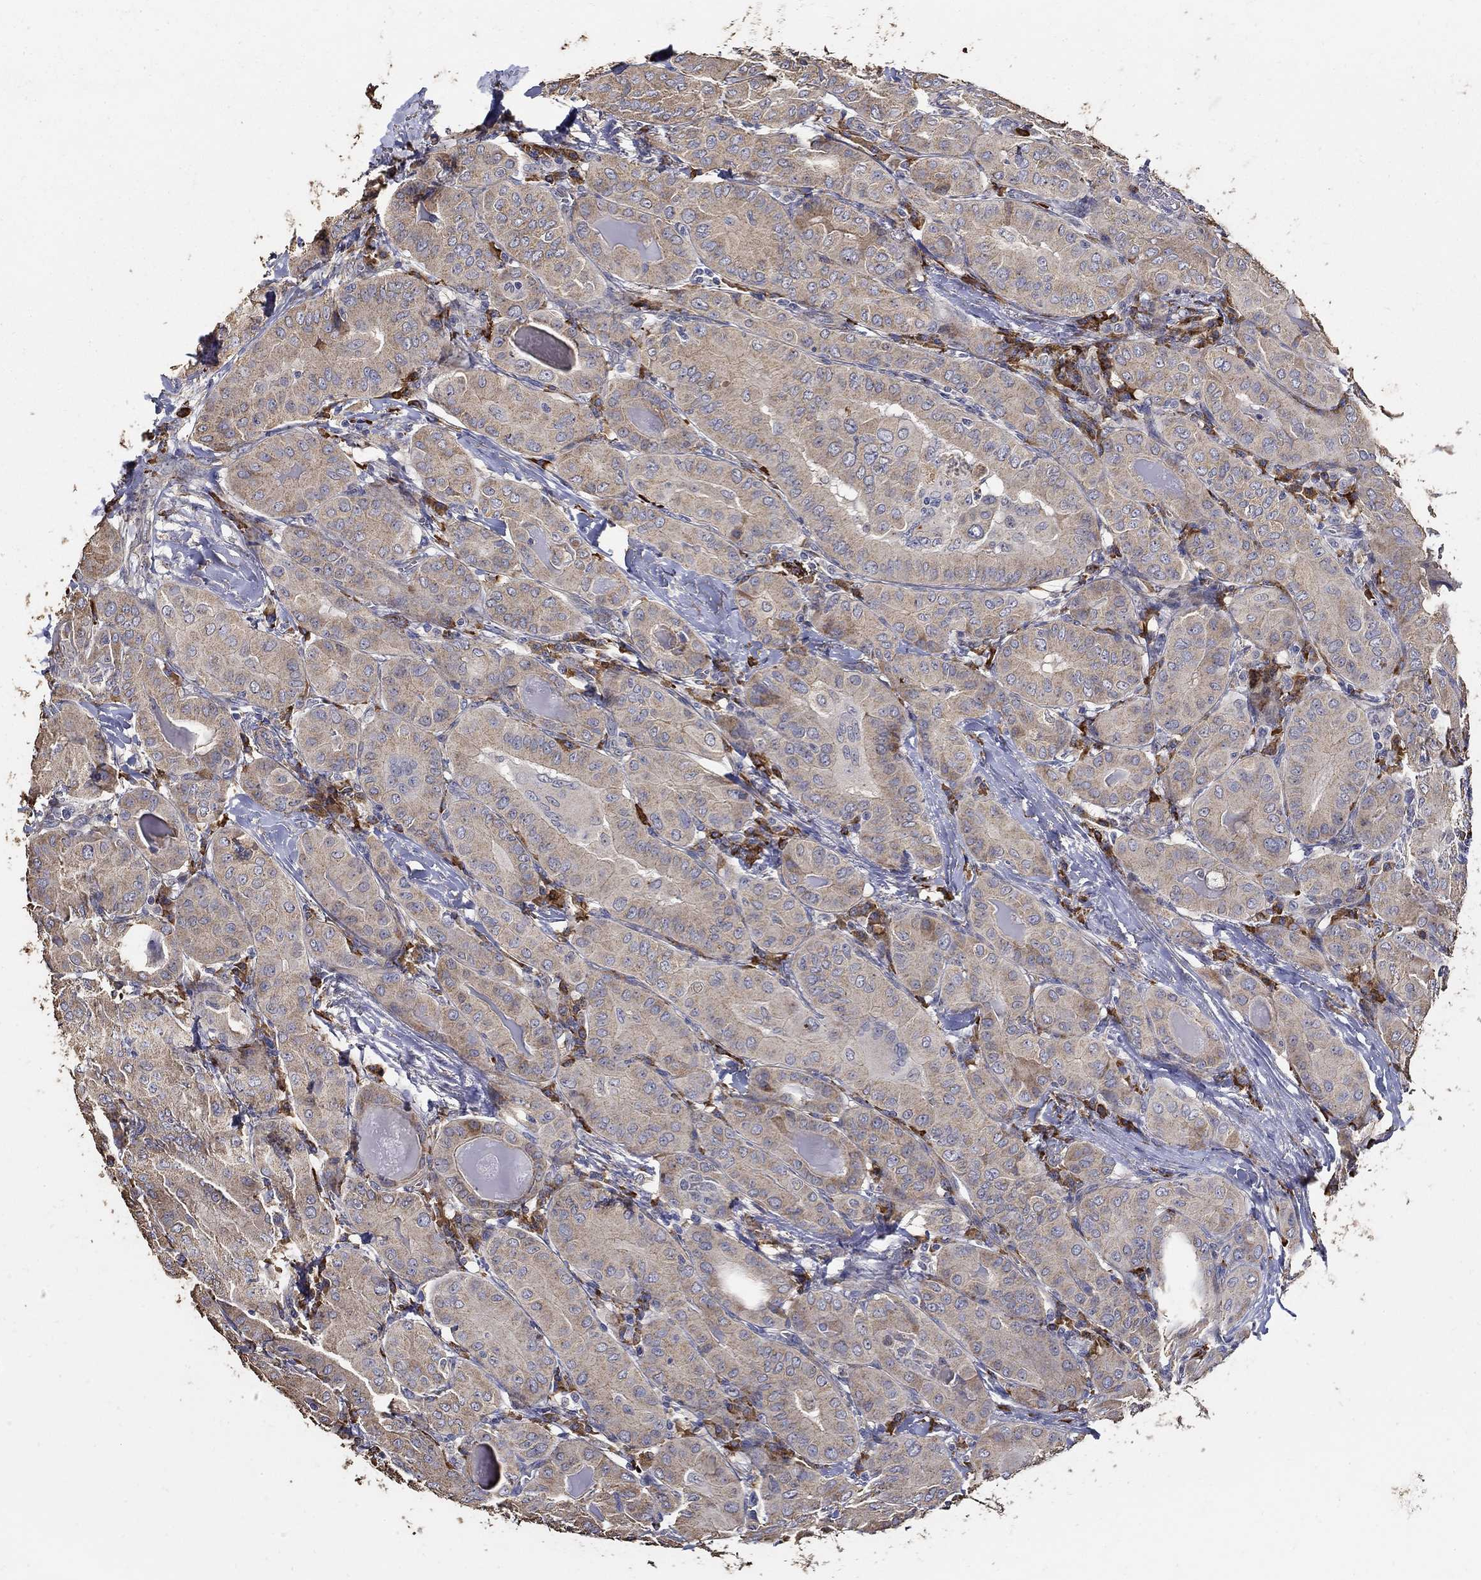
{"staining": {"intensity": "weak", "quantity": ">75%", "location": "cytoplasmic/membranous"}, "tissue": "thyroid cancer", "cell_type": "Tumor cells", "image_type": "cancer", "snomed": [{"axis": "morphology", "description": "Papillary adenocarcinoma, NOS"}, {"axis": "topography", "description": "Thyroid gland"}], "caption": "This is an image of immunohistochemistry (IHC) staining of thyroid cancer (papillary adenocarcinoma), which shows weak expression in the cytoplasmic/membranous of tumor cells.", "gene": "EMILIN3", "patient": {"sex": "female", "age": 37}}